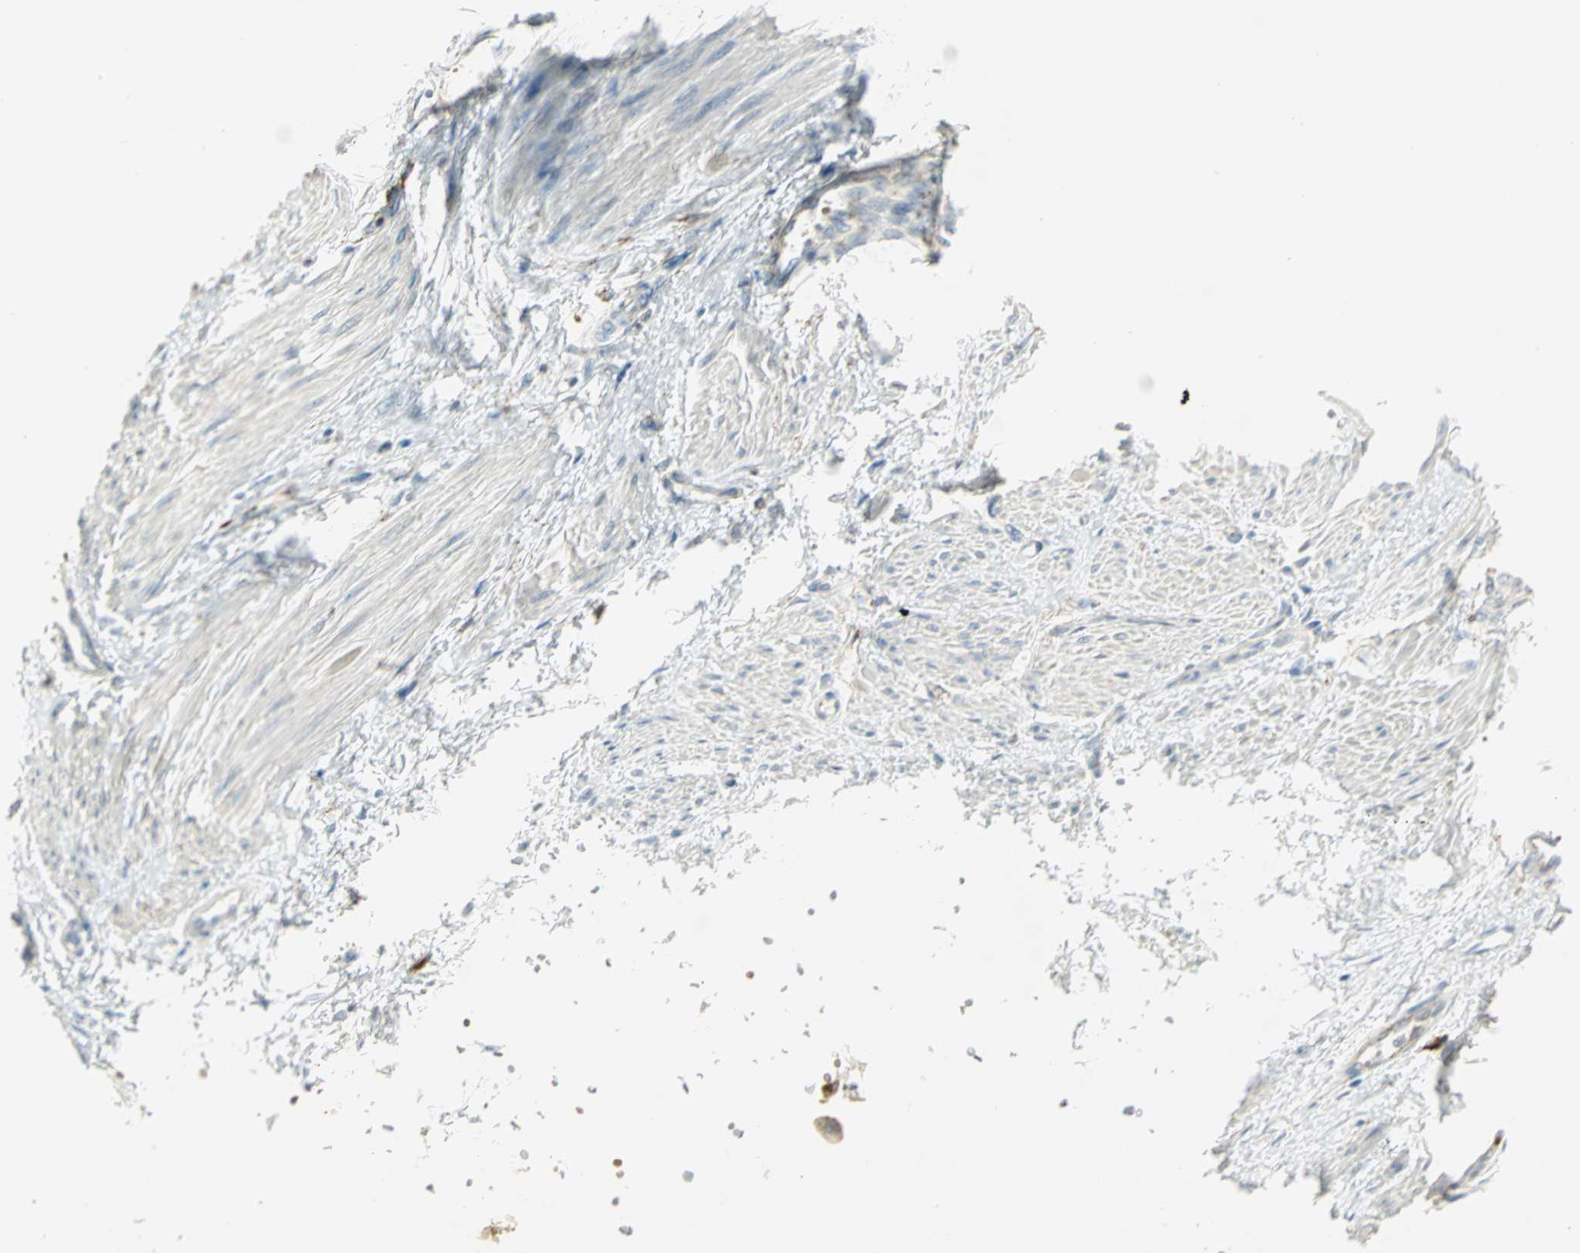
{"staining": {"intensity": "weak", "quantity": ">75%", "location": "cytoplasmic/membranous"}, "tissue": "smooth muscle", "cell_type": "Smooth muscle cells", "image_type": "normal", "snomed": [{"axis": "morphology", "description": "Normal tissue, NOS"}, {"axis": "topography", "description": "Smooth muscle"}, {"axis": "topography", "description": "Uterus"}], "caption": "Benign smooth muscle exhibits weak cytoplasmic/membranous staining in approximately >75% of smooth muscle cells, visualized by immunohistochemistry.", "gene": "ARSA", "patient": {"sex": "female", "age": 39}}